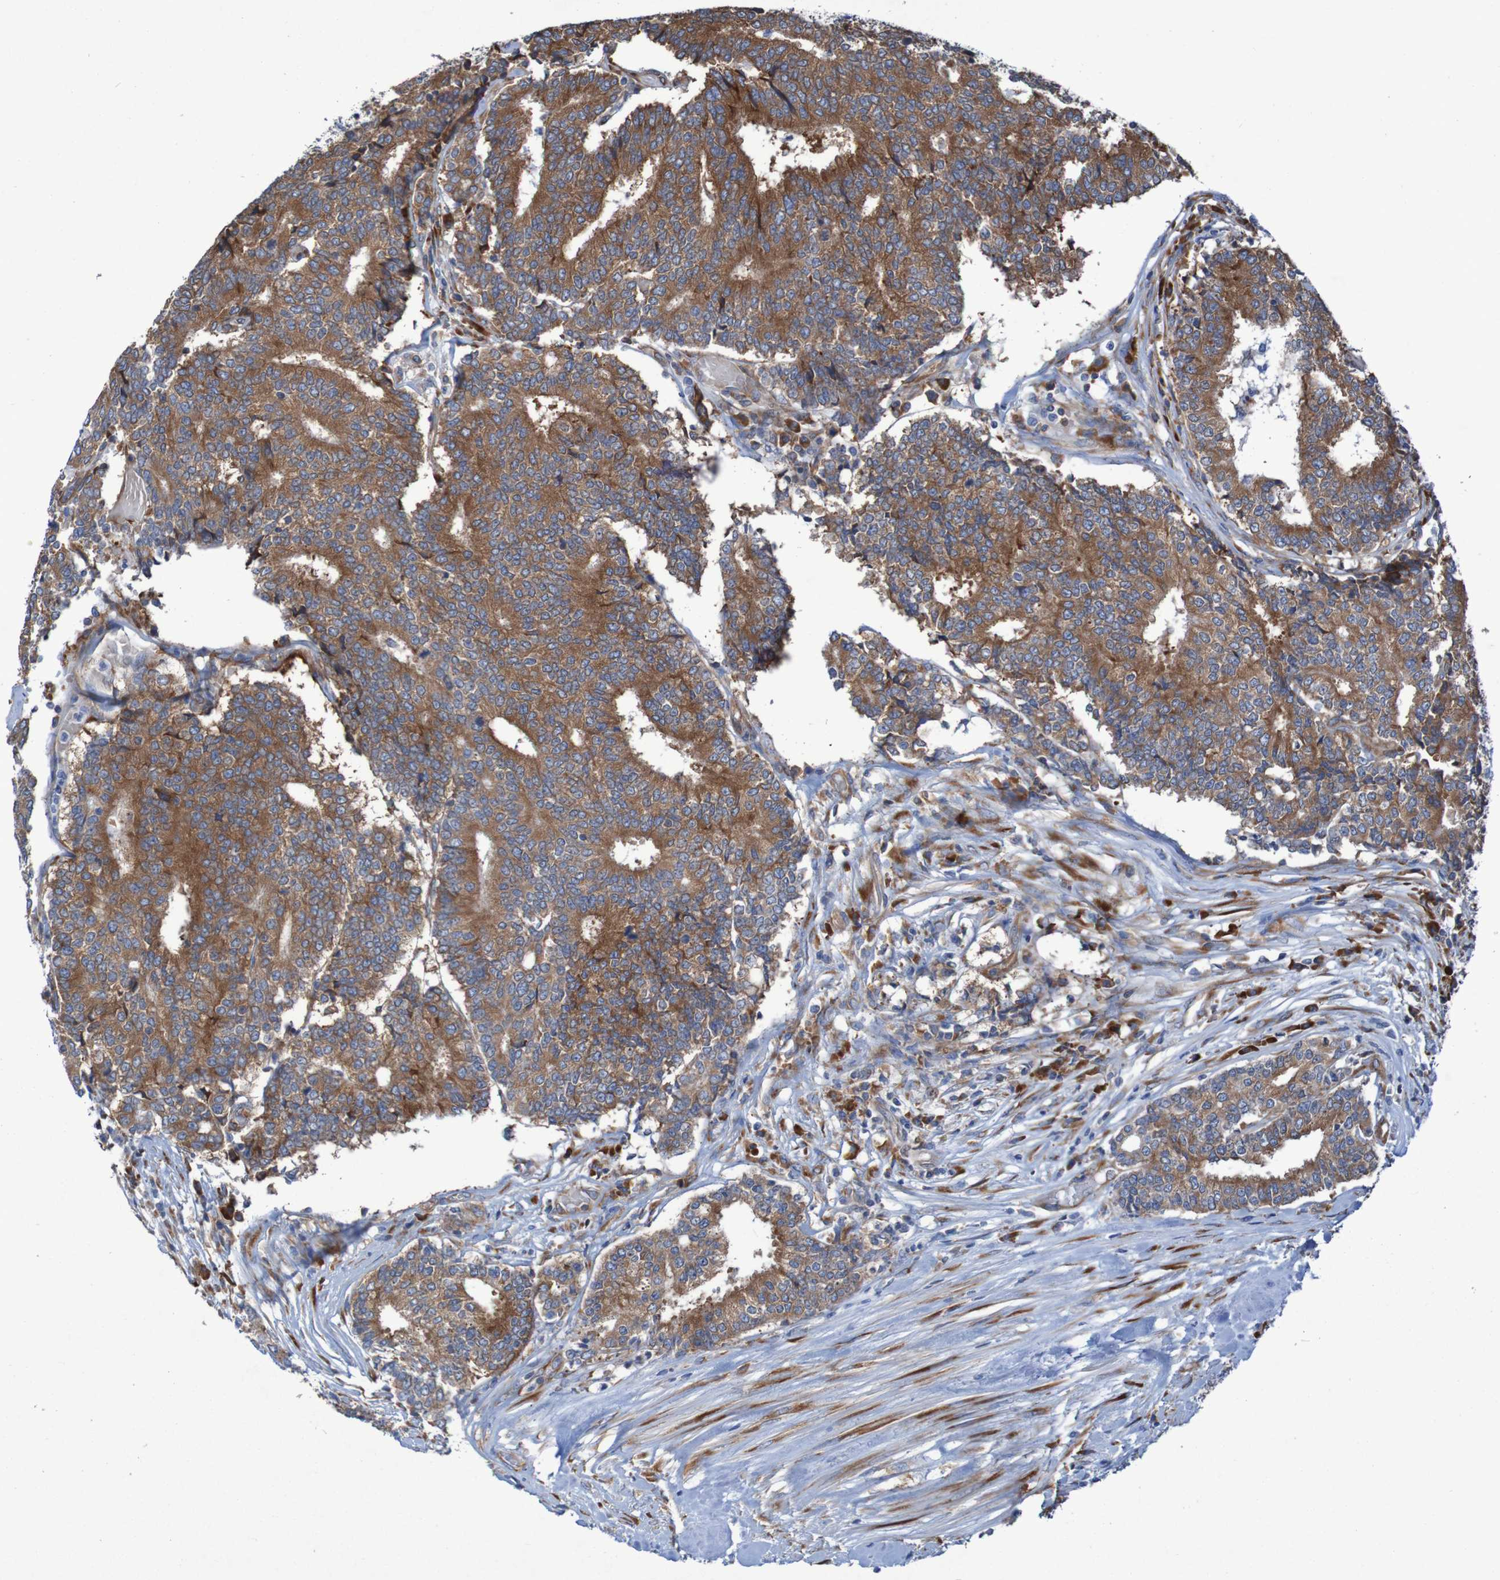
{"staining": {"intensity": "strong", "quantity": ">75%", "location": "cytoplasmic/membranous"}, "tissue": "prostate cancer", "cell_type": "Tumor cells", "image_type": "cancer", "snomed": [{"axis": "morphology", "description": "Normal tissue, NOS"}, {"axis": "morphology", "description": "Adenocarcinoma, High grade"}, {"axis": "topography", "description": "Prostate"}, {"axis": "topography", "description": "Seminal veicle"}], "caption": "Immunohistochemical staining of prostate high-grade adenocarcinoma shows high levels of strong cytoplasmic/membranous staining in approximately >75% of tumor cells.", "gene": "RPL10", "patient": {"sex": "male", "age": 55}}